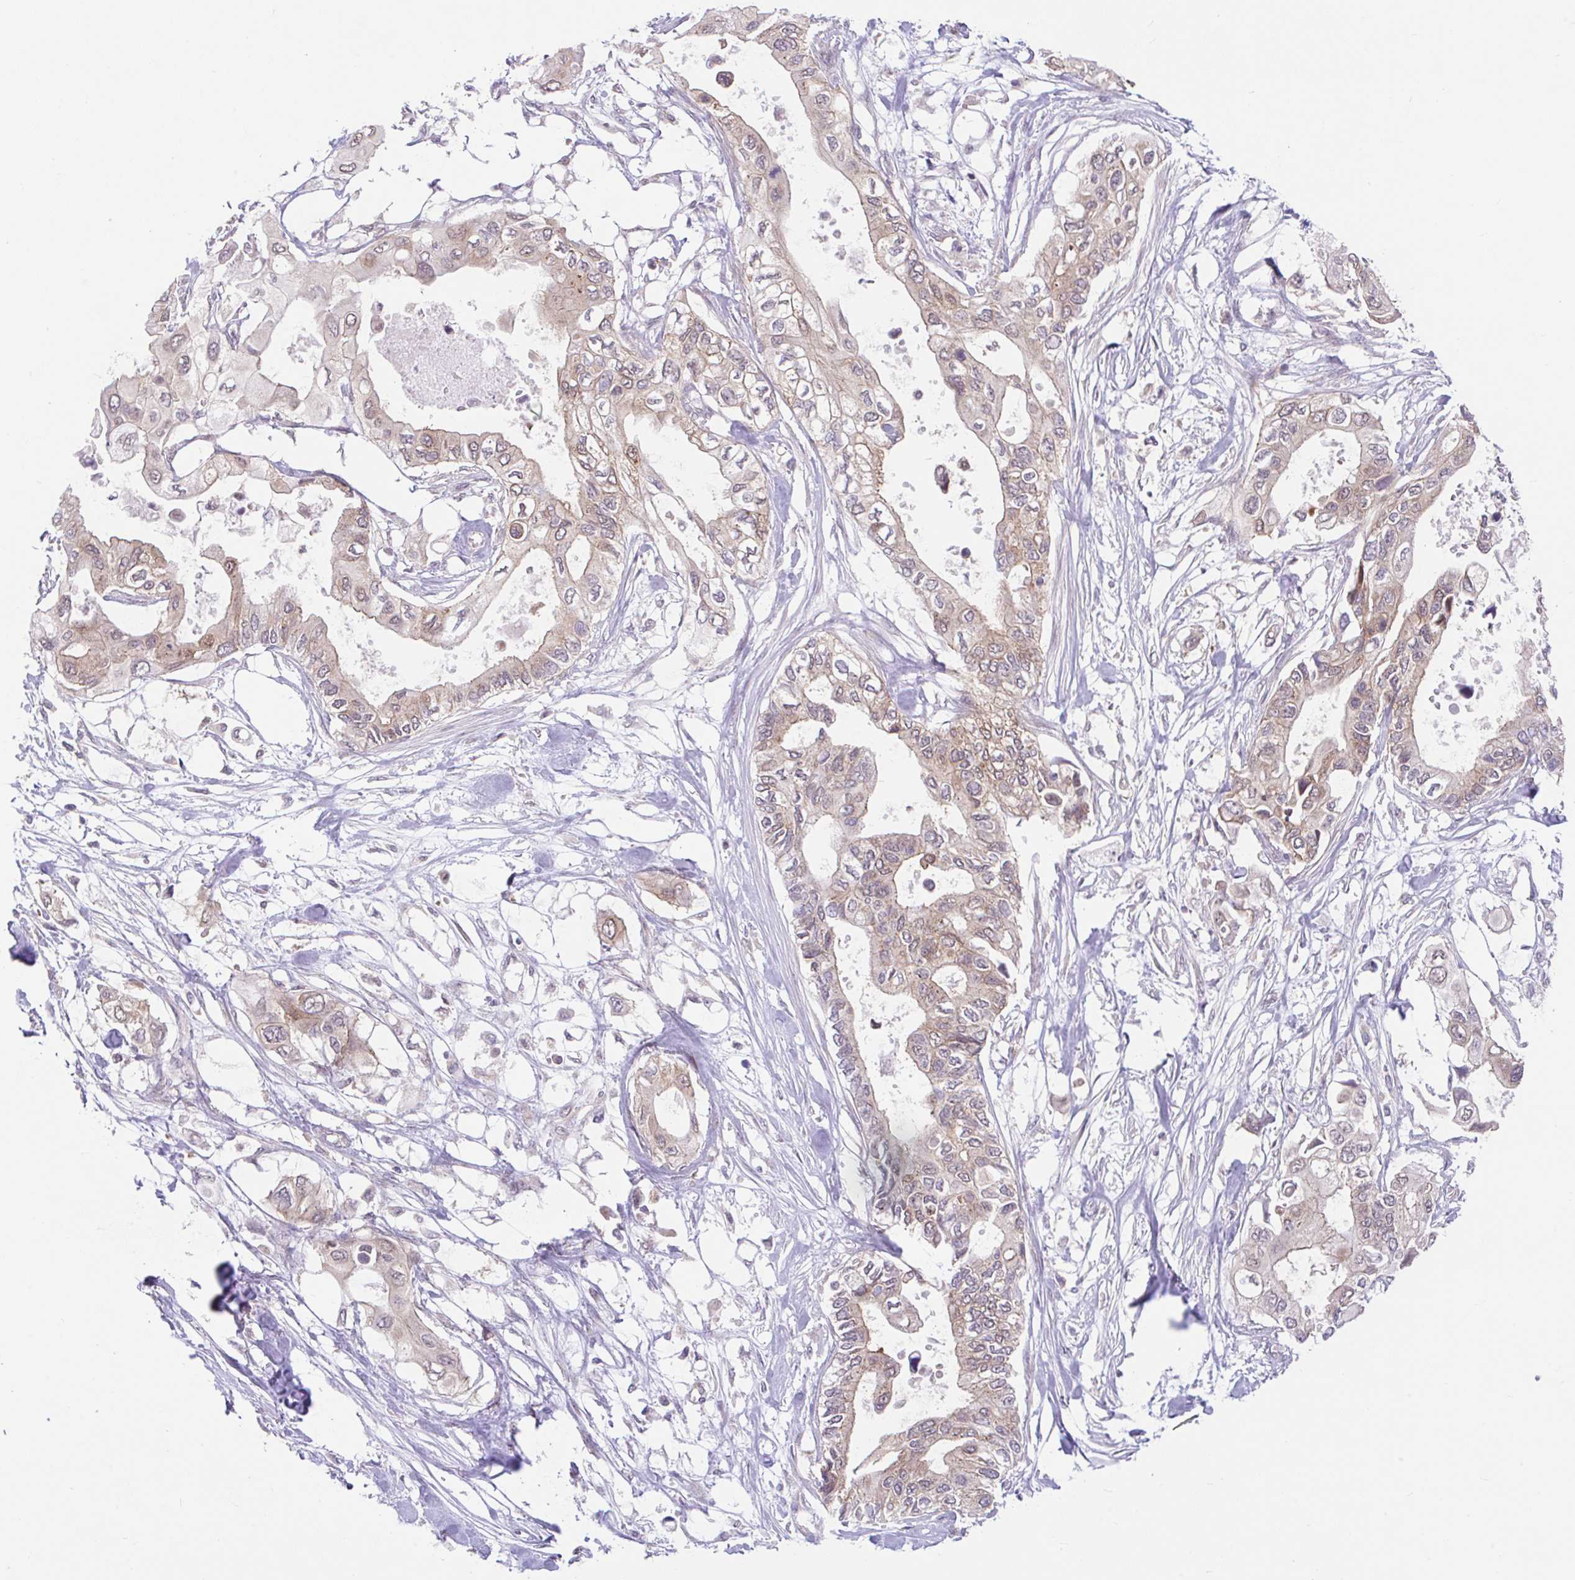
{"staining": {"intensity": "weak", "quantity": ">75%", "location": "cytoplasmic/membranous"}, "tissue": "pancreatic cancer", "cell_type": "Tumor cells", "image_type": "cancer", "snomed": [{"axis": "morphology", "description": "Adenocarcinoma, NOS"}, {"axis": "topography", "description": "Pancreas"}], "caption": "Immunohistochemical staining of human pancreatic cancer reveals low levels of weak cytoplasmic/membranous protein expression in about >75% of tumor cells. (DAB (3,3'-diaminobenzidine) = brown stain, brightfield microscopy at high magnification).", "gene": "RALBP1", "patient": {"sex": "female", "age": 63}}